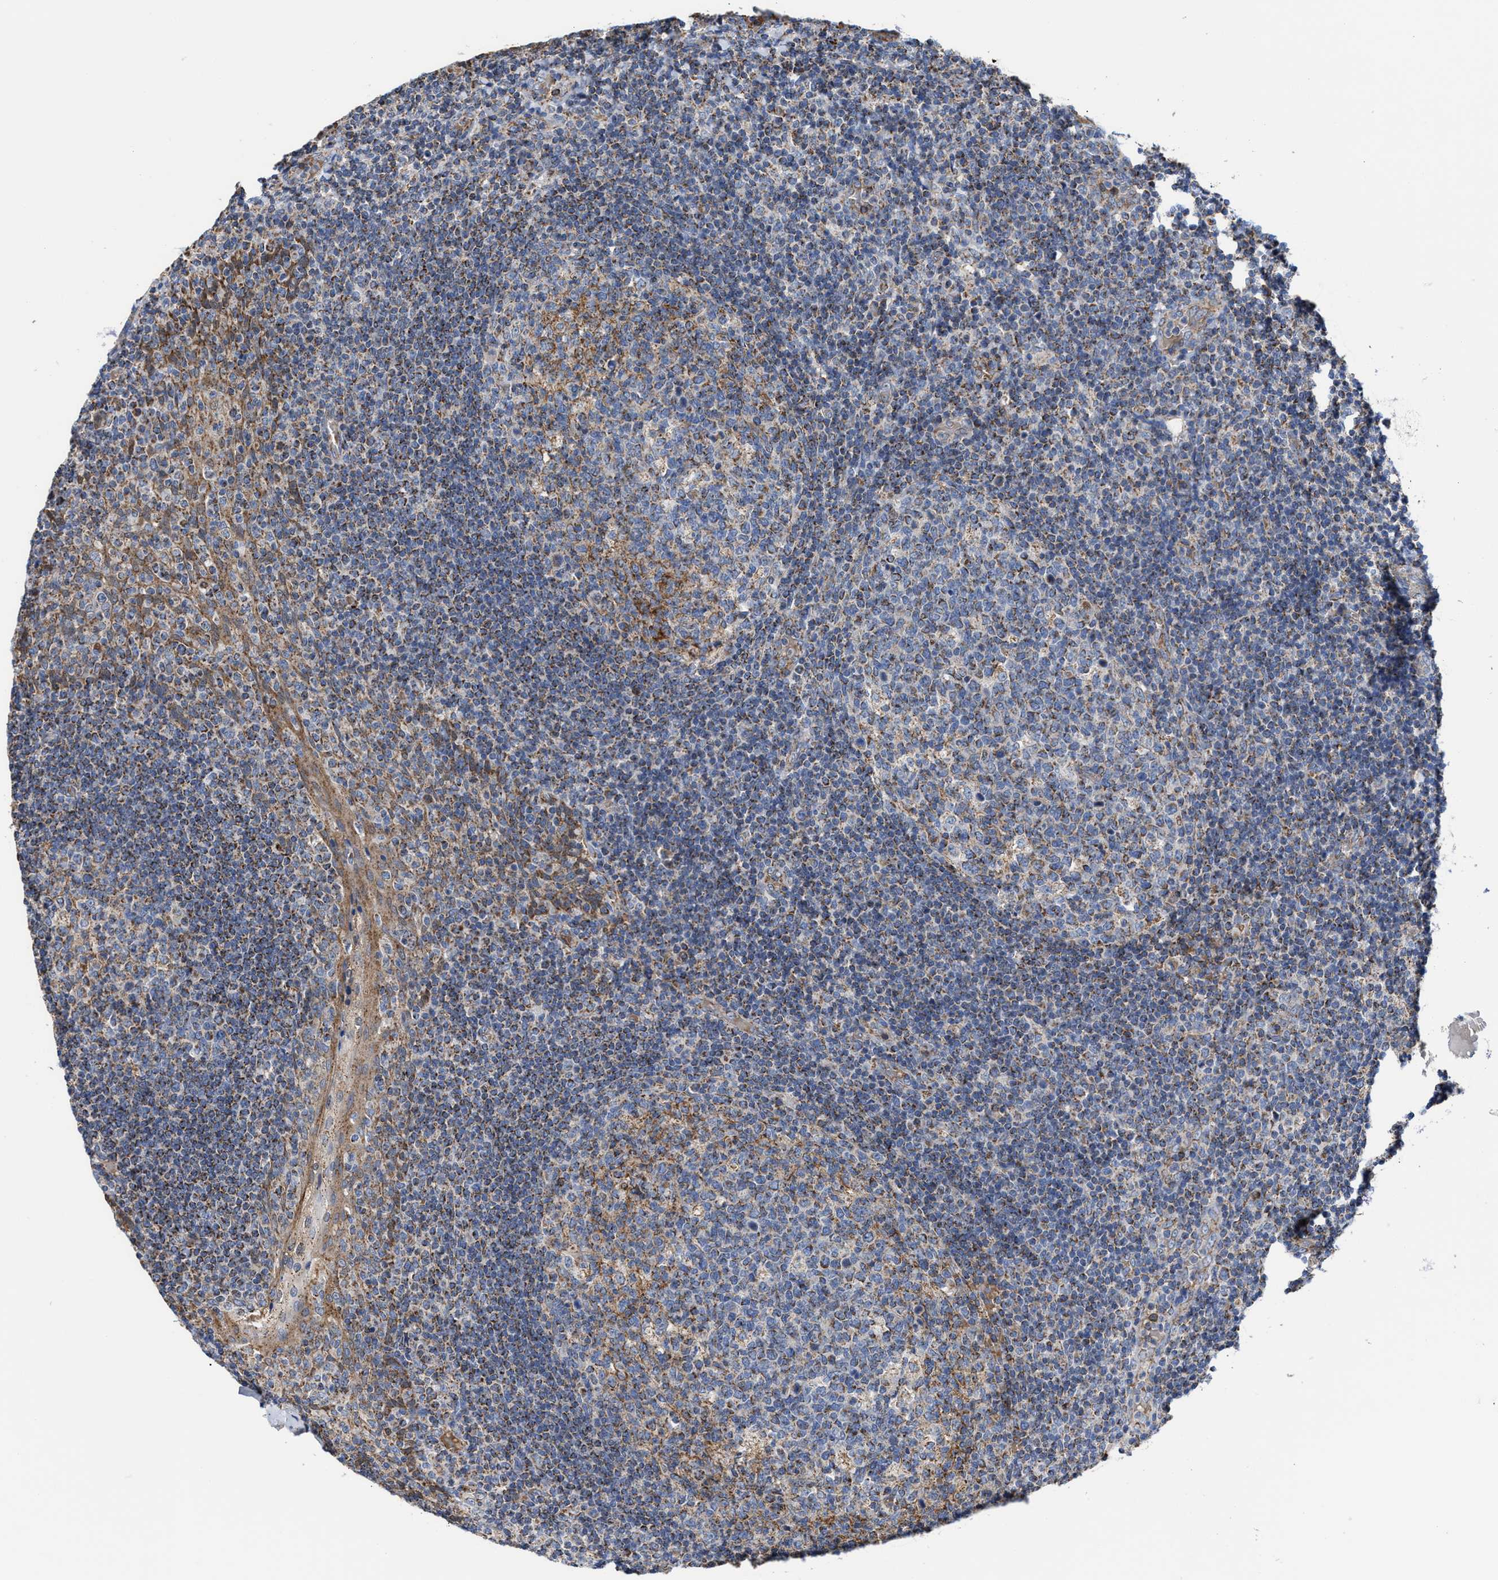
{"staining": {"intensity": "moderate", "quantity": ">75%", "location": "cytoplasmic/membranous"}, "tissue": "tonsil", "cell_type": "Germinal center cells", "image_type": "normal", "snomed": [{"axis": "morphology", "description": "Normal tissue, NOS"}, {"axis": "topography", "description": "Tonsil"}], "caption": "A micrograph of tonsil stained for a protein displays moderate cytoplasmic/membranous brown staining in germinal center cells. (Brightfield microscopy of DAB IHC at high magnification).", "gene": "MECR", "patient": {"sex": "female", "age": 19}}